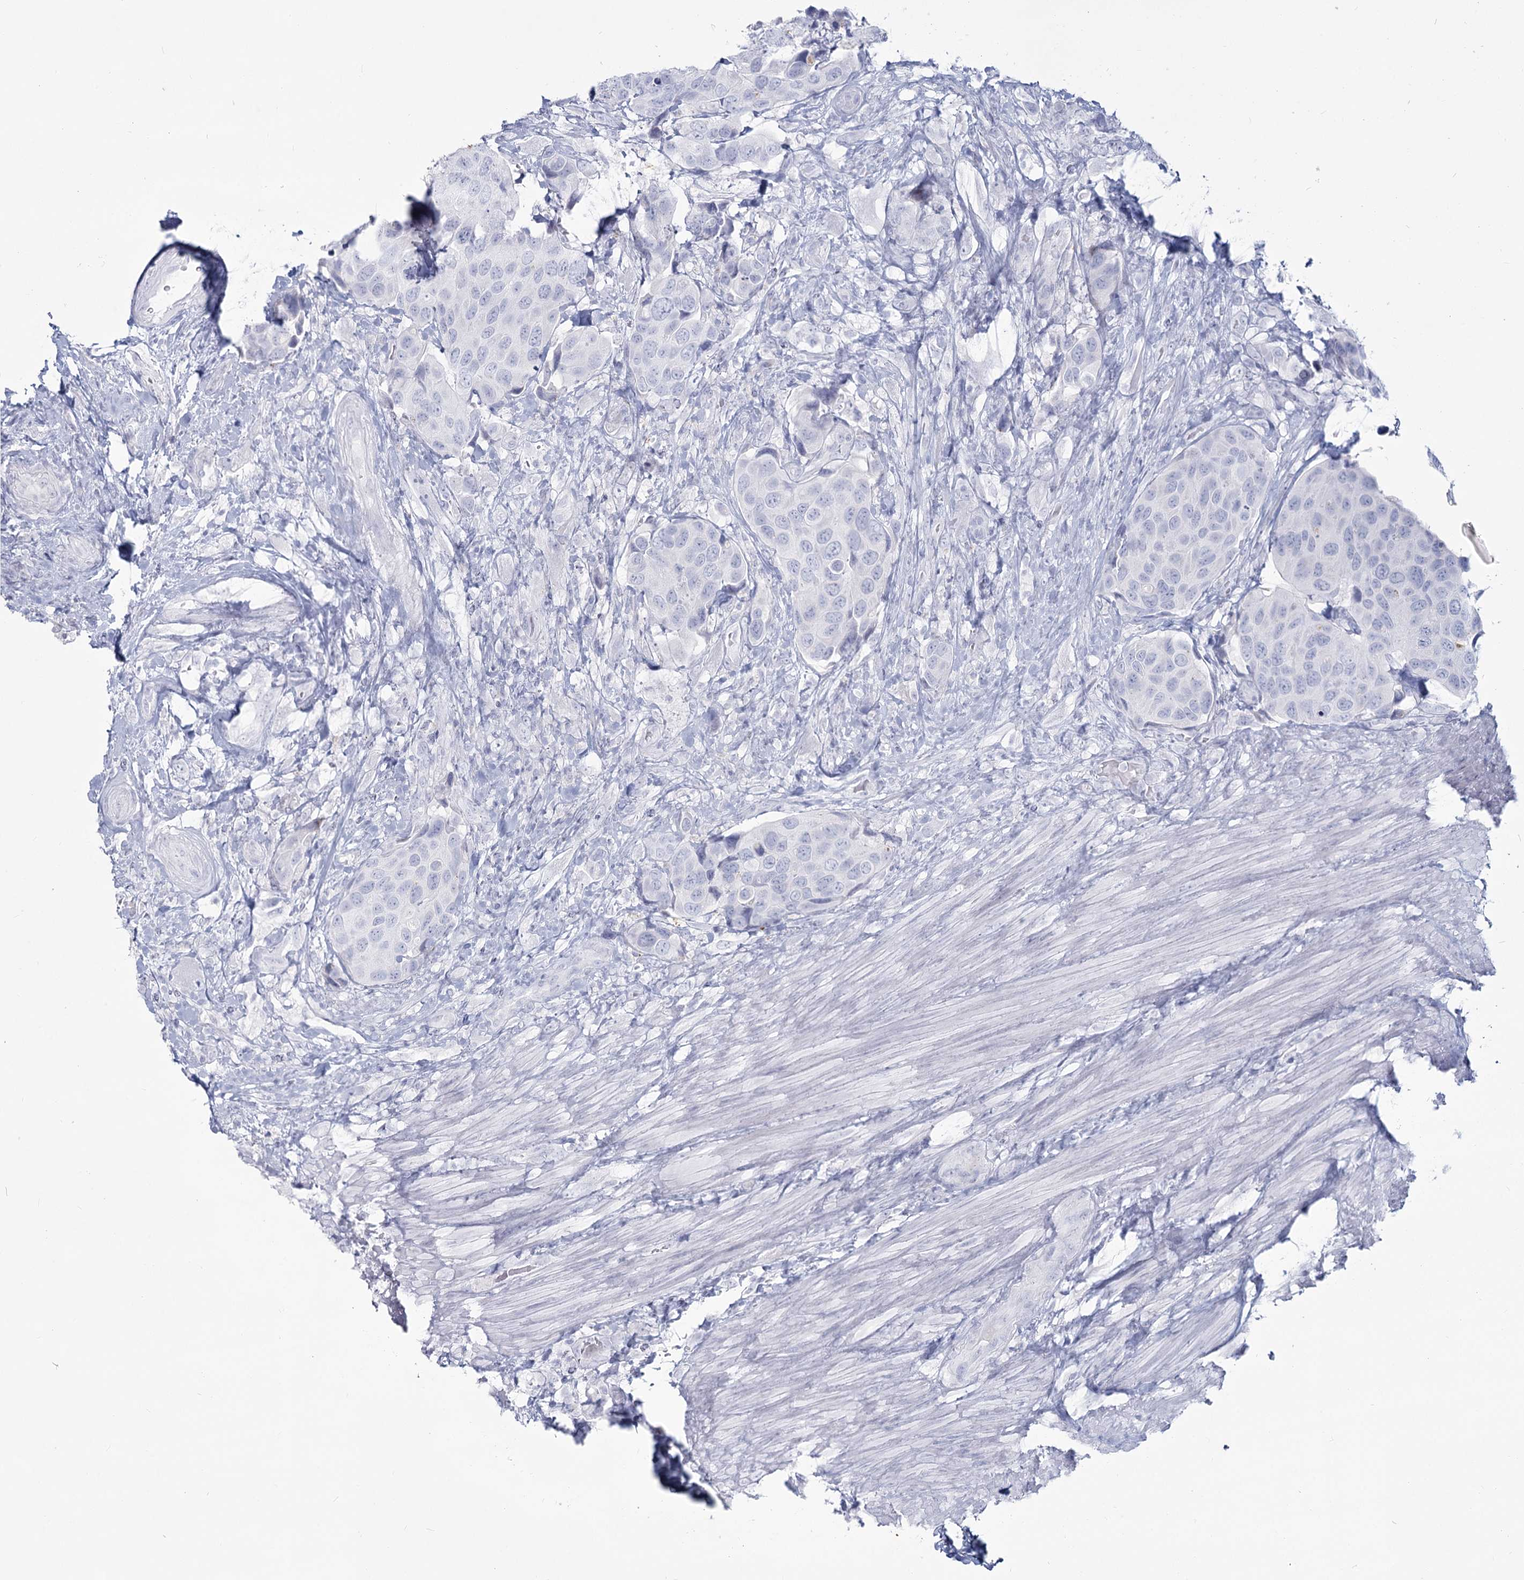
{"staining": {"intensity": "negative", "quantity": "none", "location": "none"}, "tissue": "urothelial cancer", "cell_type": "Tumor cells", "image_type": "cancer", "snomed": [{"axis": "morphology", "description": "Urothelial carcinoma, High grade"}, {"axis": "topography", "description": "Urinary bladder"}], "caption": "Immunohistochemistry (IHC) image of neoplastic tissue: urothelial cancer stained with DAB (3,3'-diaminobenzidine) reveals no significant protein staining in tumor cells. (DAB immunohistochemistry (IHC), high magnification).", "gene": "SLC6A19", "patient": {"sex": "male", "age": 74}}